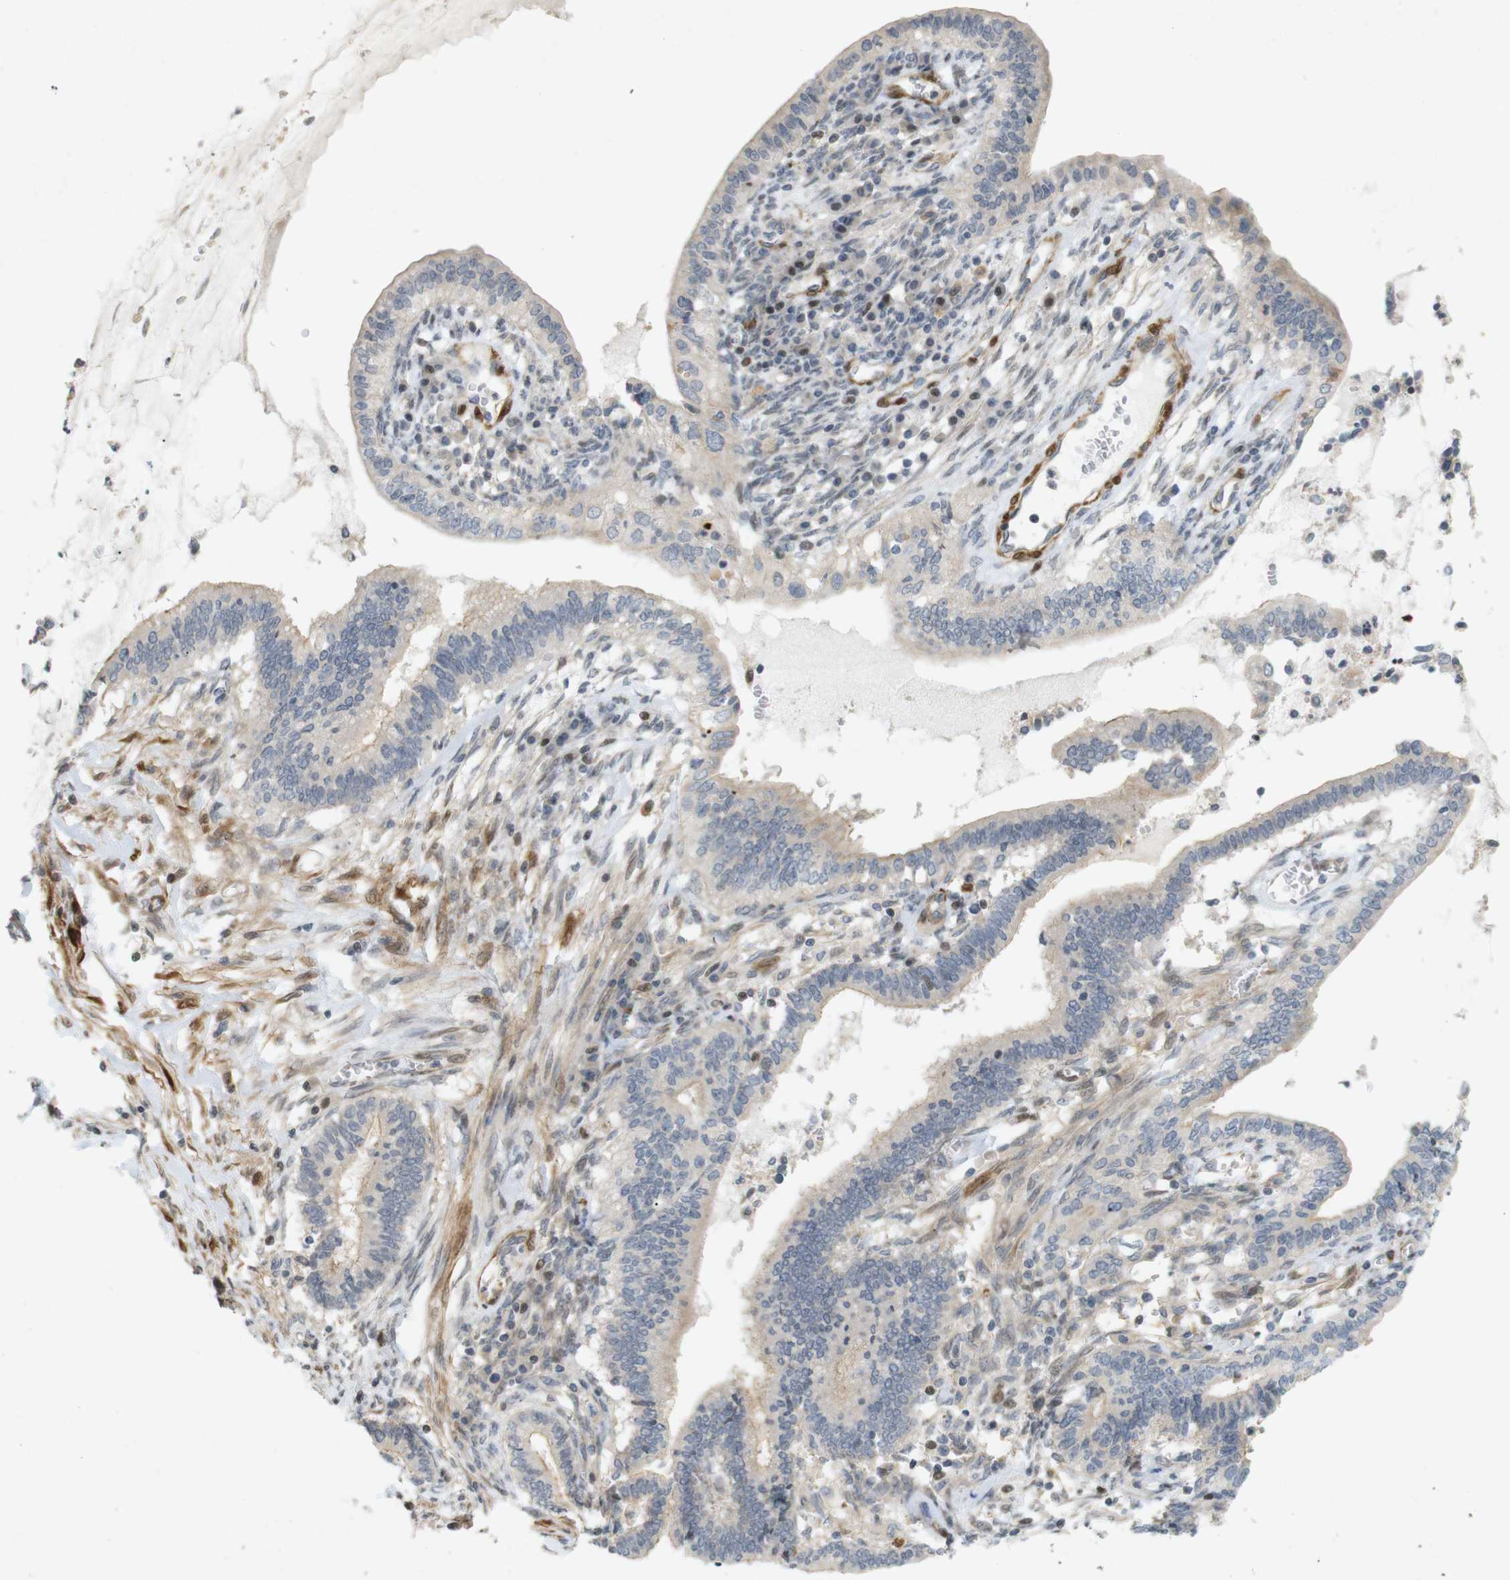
{"staining": {"intensity": "weak", "quantity": "25%-75%", "location": "cytoplasmic/membranous"}, "tissue": "cervical cancer", "cell_type": "Tumor cells", "image_type": "cancer", "snomed": [{"axis": "morphology", "description": "Adenocarcinoma, NOS"}, {"axis": "topography", "description": "Cervix"}], "caption": "Immunohistochemistry (DAB (3,3'-diaminobenzidine)) staining of adenocarcinoma (cervical) exhibits weak cytoplasmic/membranous protein staining in about 25%-75% of tumor cells. The staining was performed using DAB (3,3'-diaminobenzidine), with brown indicating positive protein expression. Nuclei are stained blue with hematoxylin.", "gene": "PPP1R14A", "patient": {"sex": "female", "age": 44}}